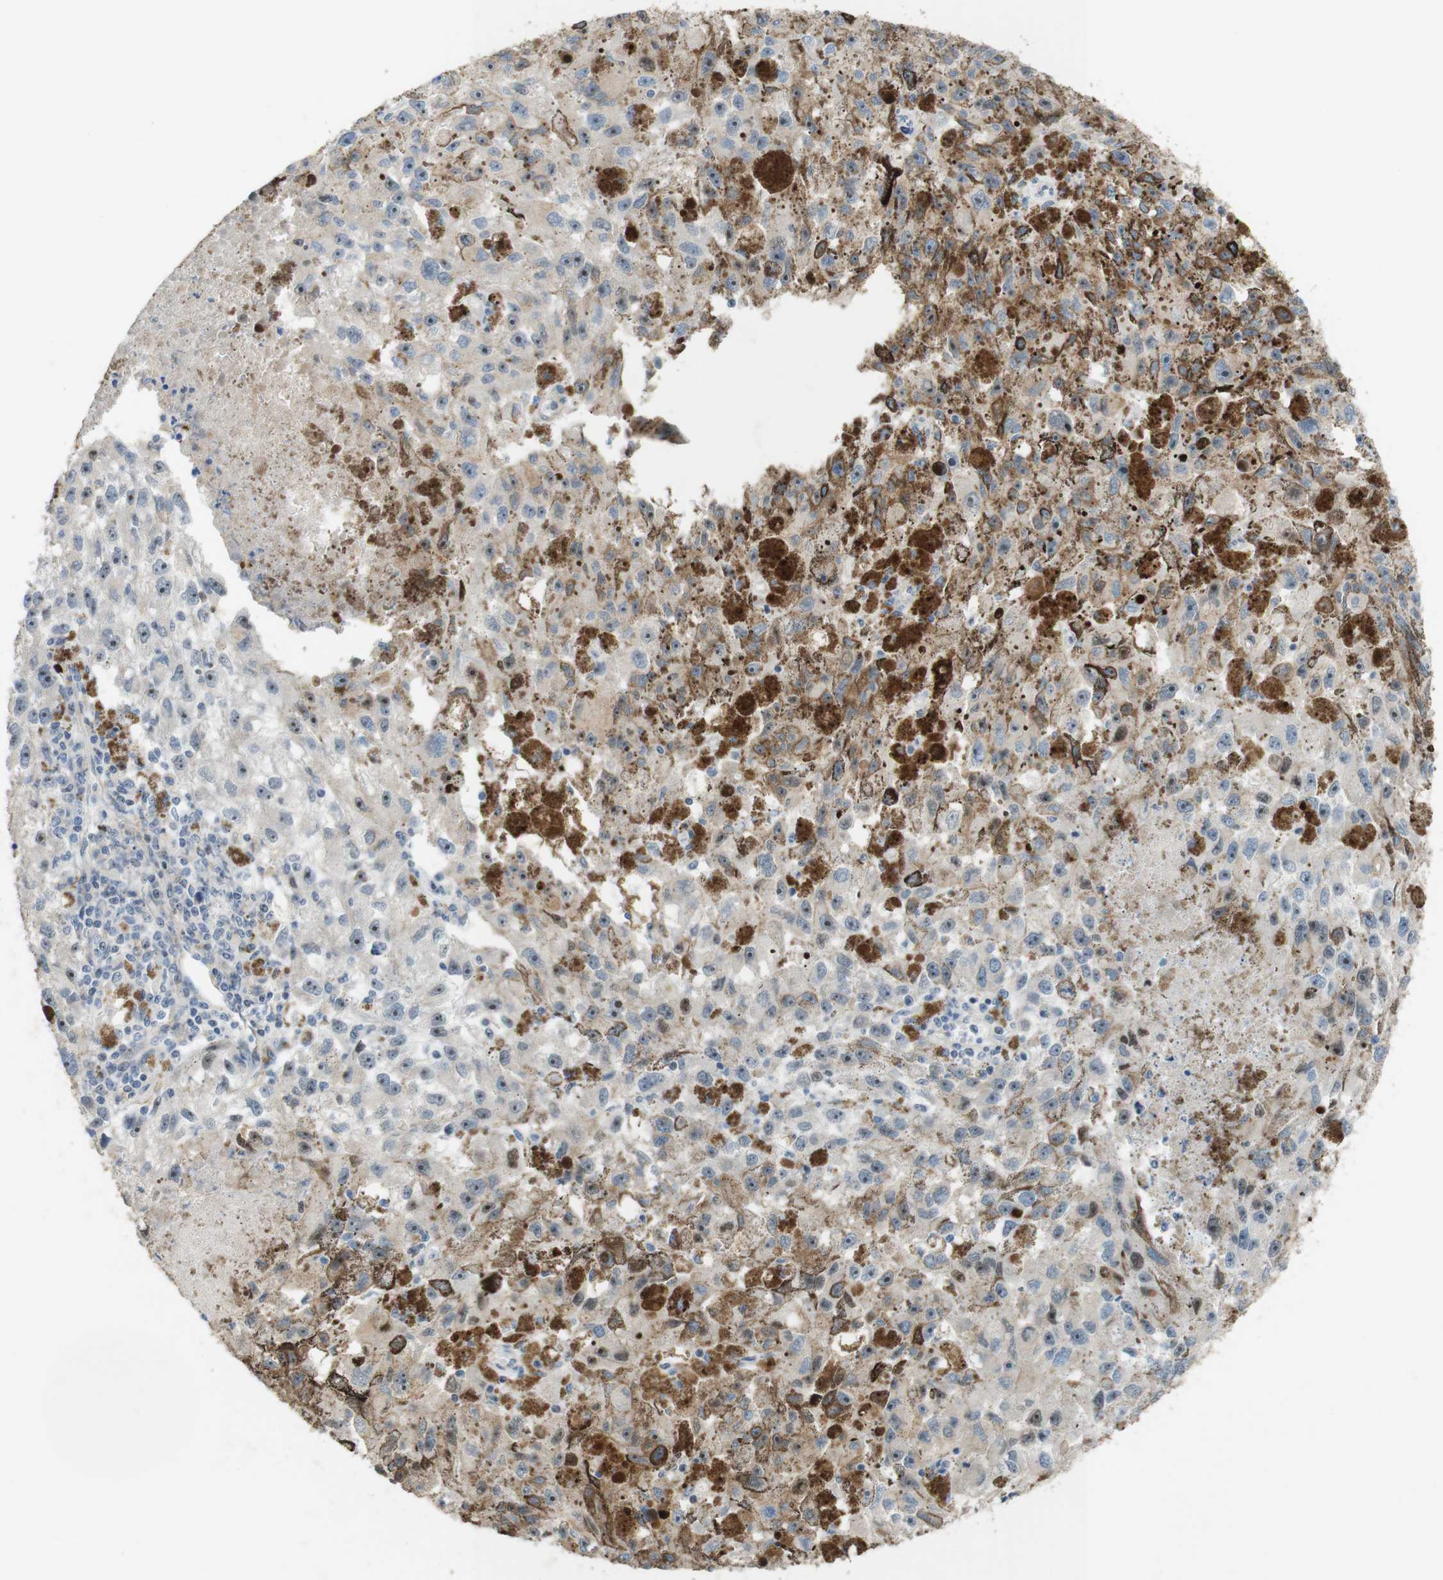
{"staining": {"intensity": "moderate", "quantity": "25%-75%", "location": "nuclear"}, "tissue": "melanoma", "cell_type": "Tumor cells", "image_type": "cancer", "snomed": [{"axis": "morphology", "description": "Malignant melanoma, NOS"}, {"axis": "topography", "description": "Skin"}], "caption": "Immunohistochemical staining of human melanoma displays moderate nuclear protein staining in approximately 25%-75% of tumor cells. (DAB (3,3'-diaminobenzidine) IHC, brown staining for protein, blue staining for nuclei).", "gene": "TJP3", "patient": {"sex": "female", "age": 104}}